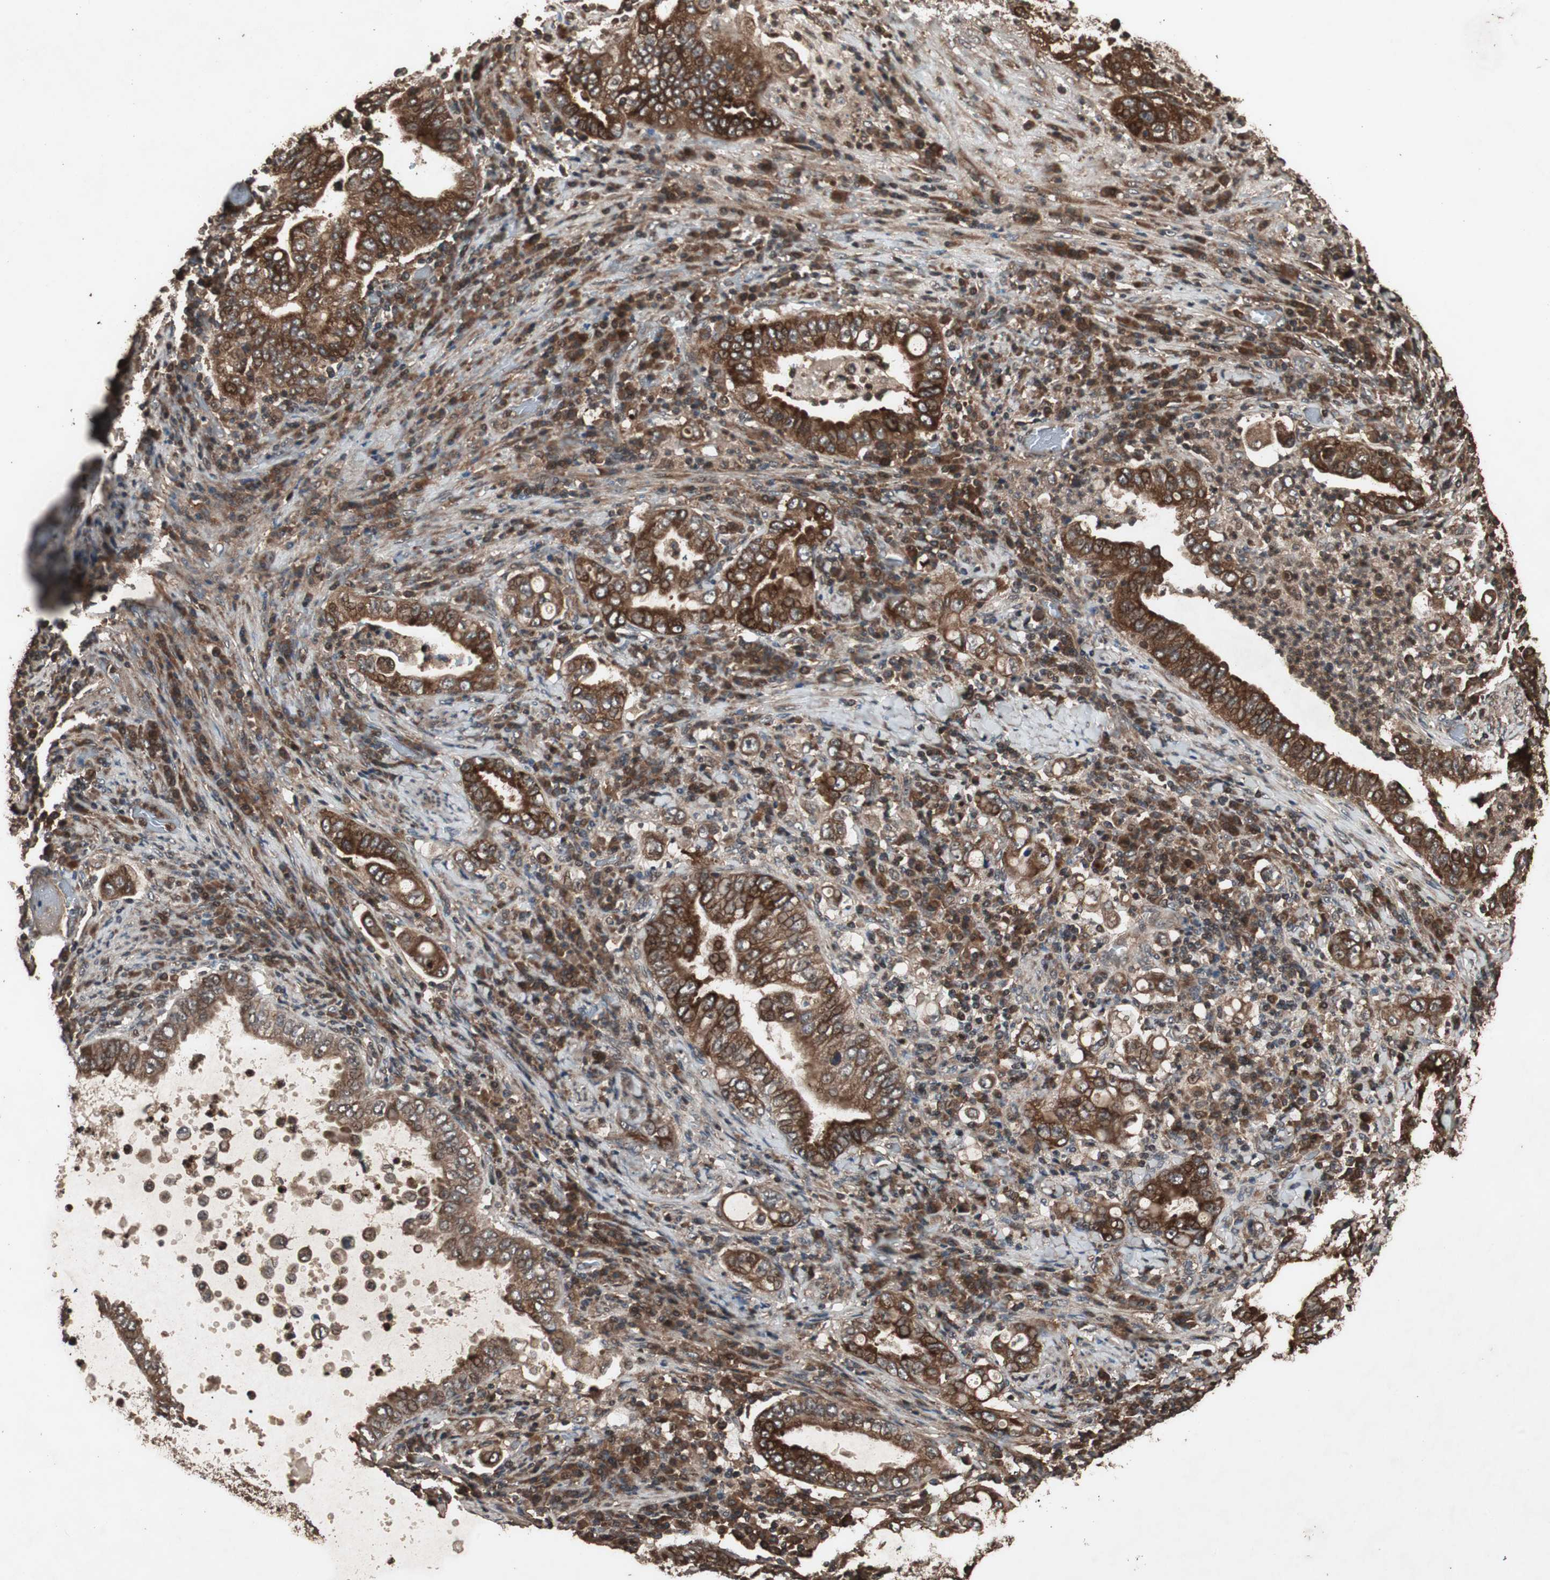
{"staining": {"intensity": "strong", "quantity": ">75%", "location": "cytoplasmic/membranous"}, "tissue": "stomach cancer", "cell_type": "Tumor cells", "image_type": "cancer", "snomed": [{"axis": "morphology", "description": "Normal tissue, NOS"}, {"axis": "morphology", "description": "Adenocarcinoma, NOS"}, {"axis": "topography", "description": "Esophagus"}, {"axis": "topography", "description": "Stomach, upper"}, {"axis": "topography", "description": "Peripheral nerve tissue"}], "caption": "DAB immunohistochemical staining of stomach cancer (adenocarcinoma) reveals strong cytoplasmic/membranous protein staining in about >75% of tumor cells. Using DAB (brown) and hematoxylin (blue) stains, captured at high magnification using brightfield microscopy.", "gene": "LAMTOR5", "patient": {"sex": "male", "age": 62}}